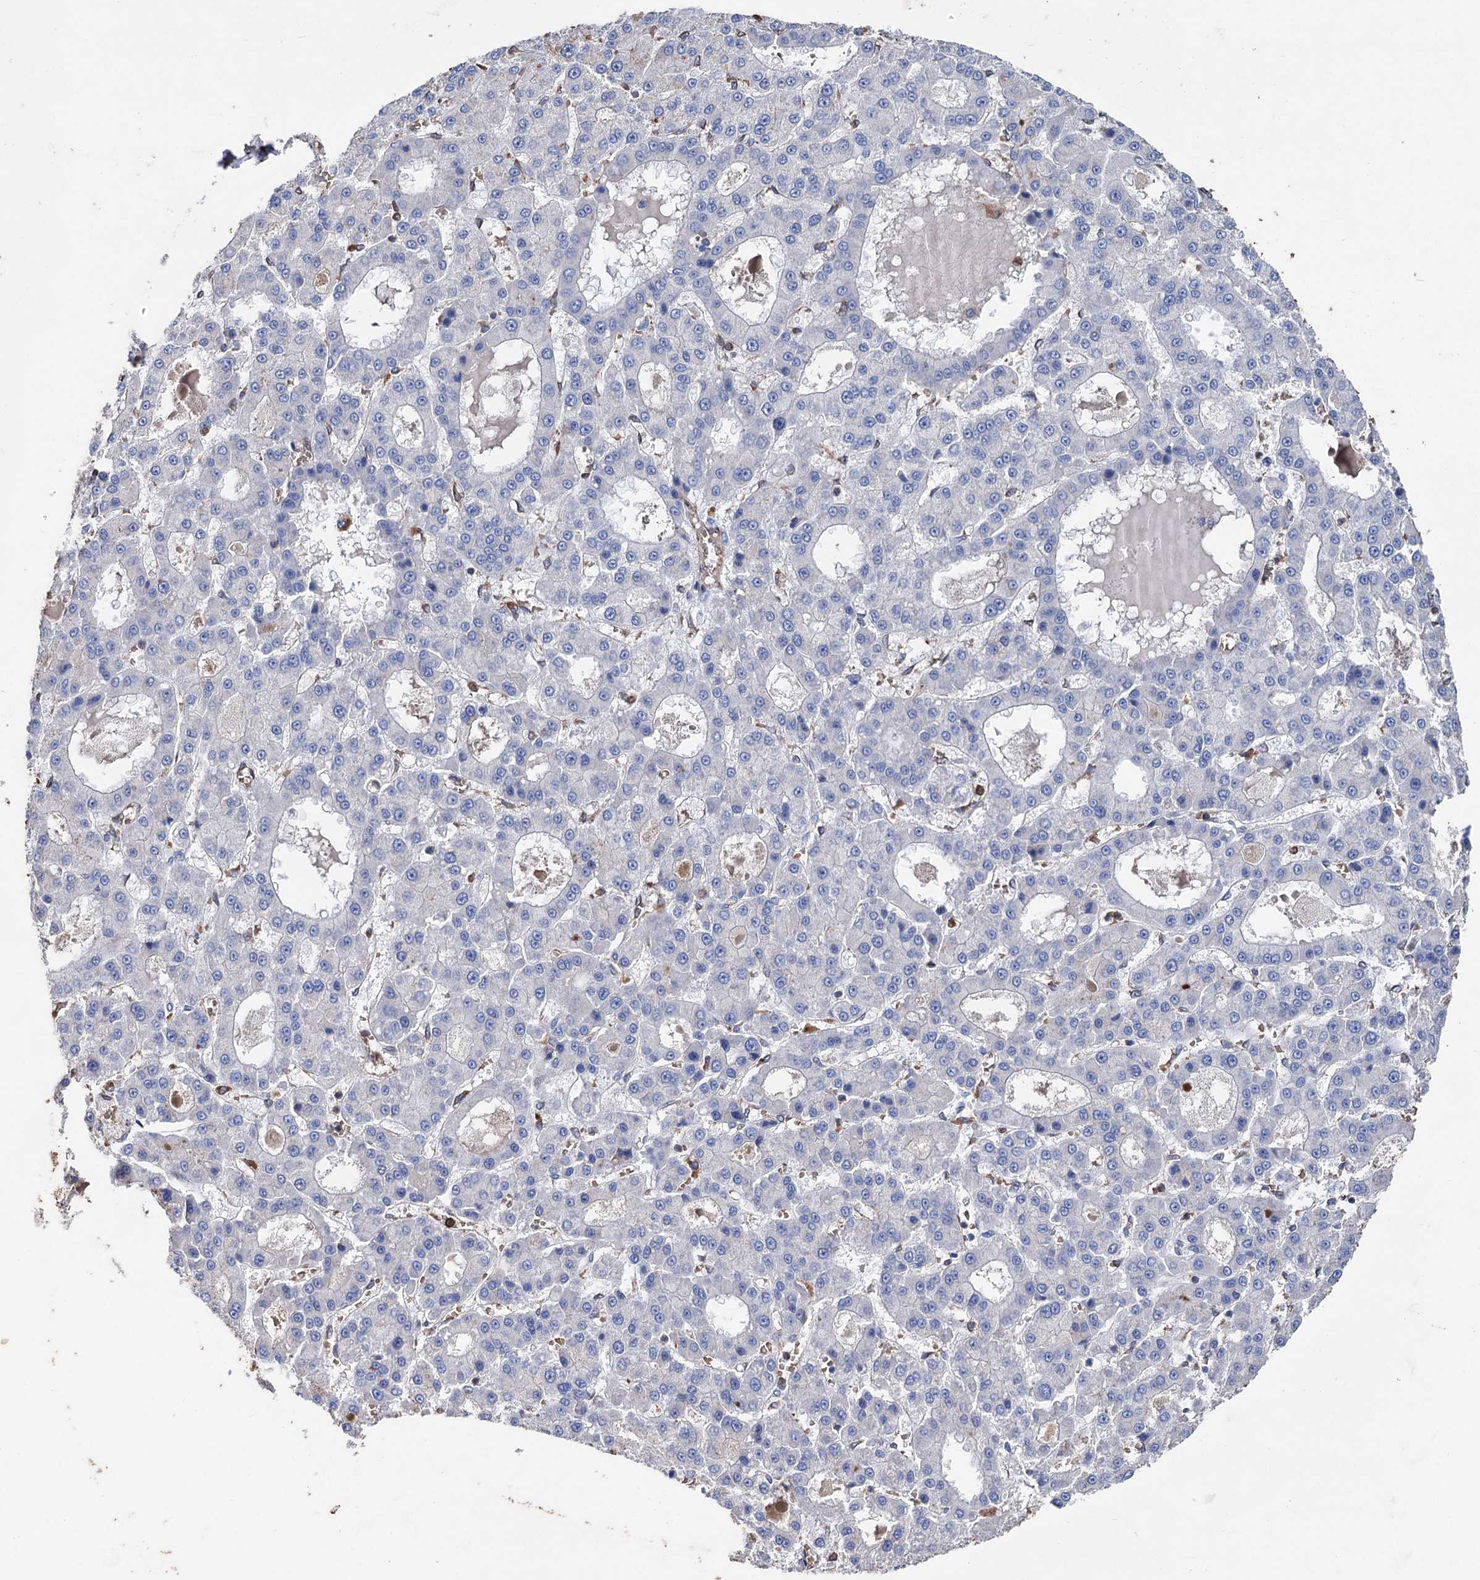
{"staining": {"intensity": "negative", "quantity": "none", "location": "none"}, "tissue": "liver cancer", "cell_type": "Tumor cells", "image_type": "cancer", "snomed": [{"axis": "morphology", "description": "Carcinoma, Hepatocellular, NOS"}, {"axis": "topography", "description": "Liver"}], "caption": "Immunohistochemical staining of hepatocellular carcinoma (liver) demonstrates no significant expression in tumor cells. (DAB (3,3'-diaminobenzidine) immunohistochemistry (IHC), high magnification).", "gene": "STING1", "patient": {"sex": "male", "age": 70}}